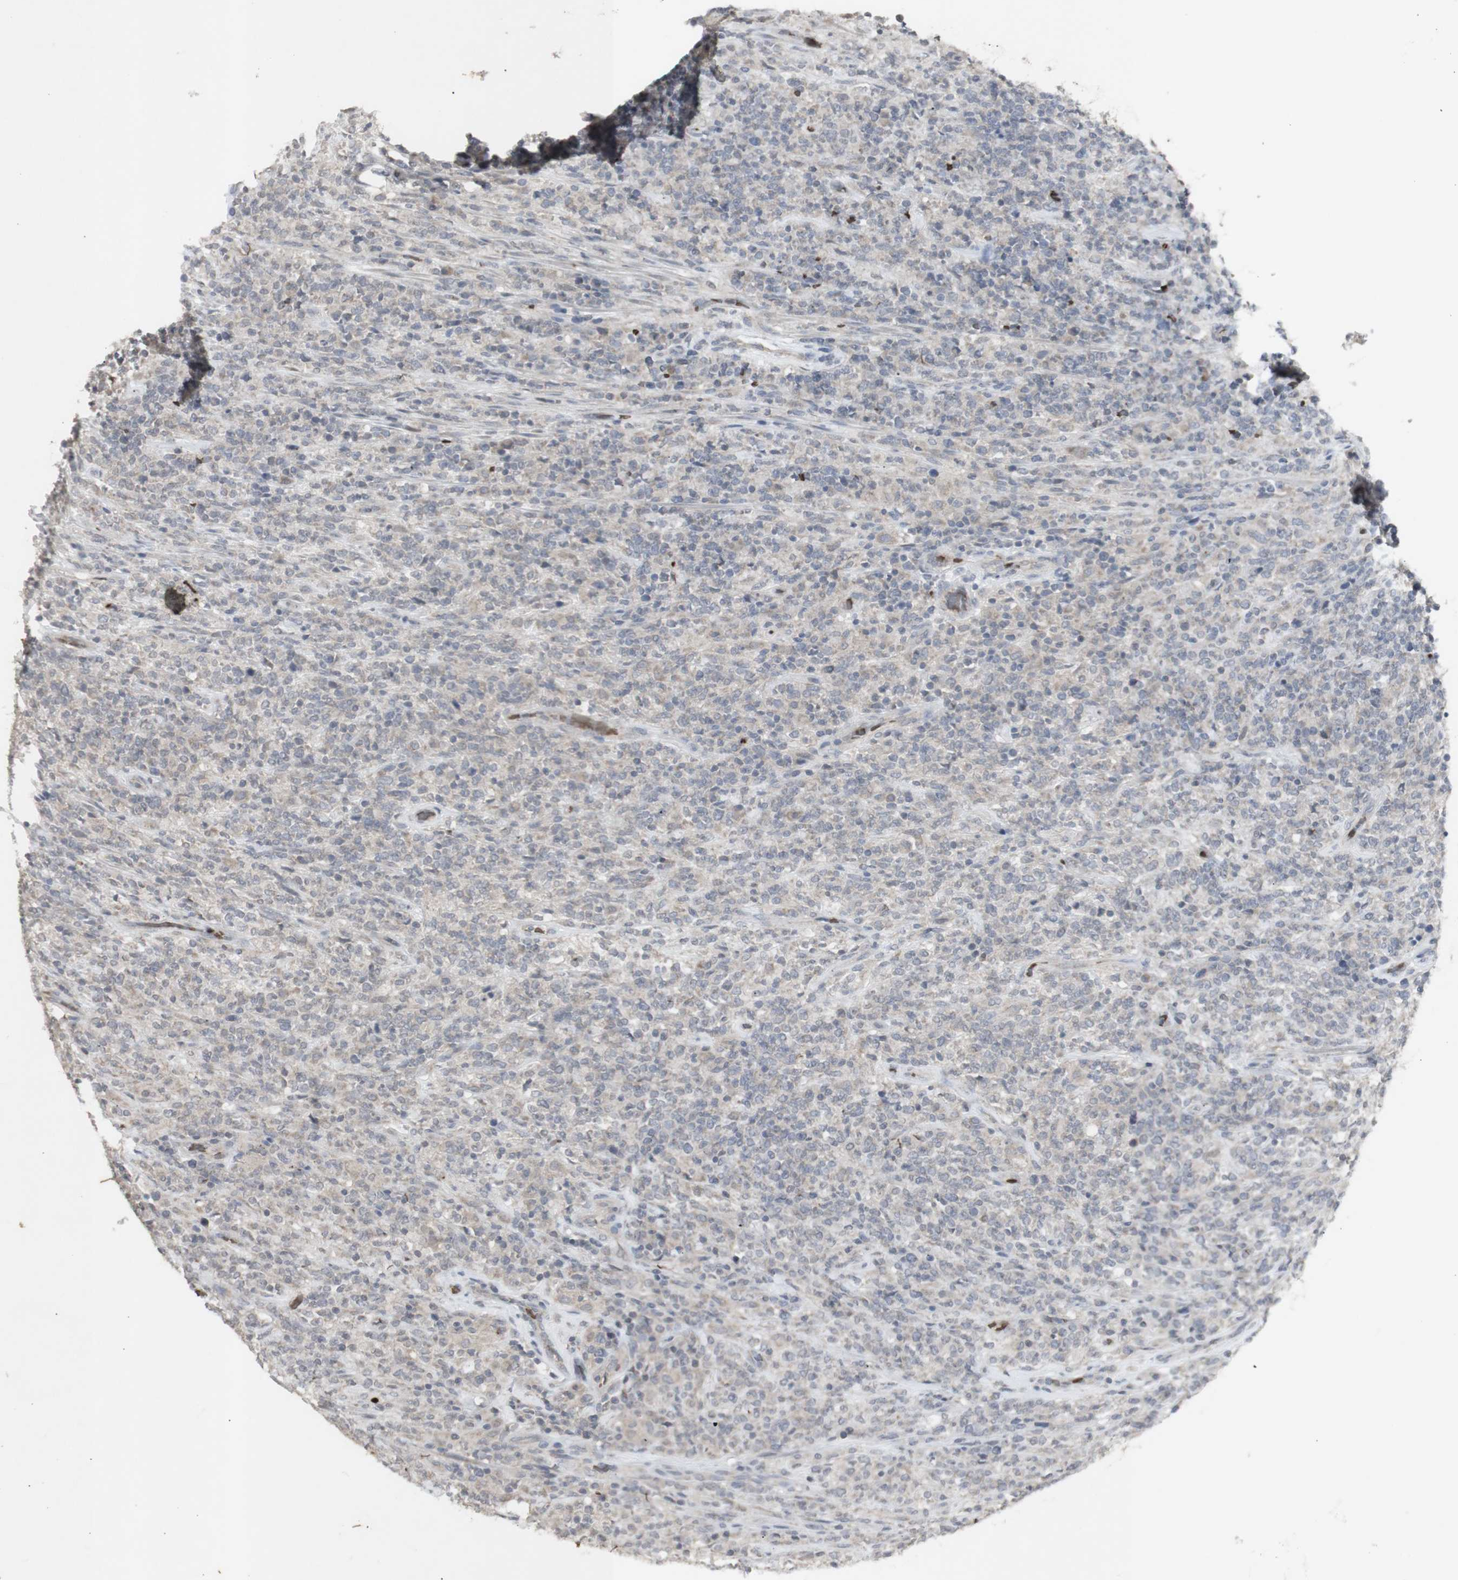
{"staining": {"intensity": "weak", "quantity": ">75%", "location": "cytoplasmic/membranous"}, "tissue": "lymphoma", "cell_type": "Tumor cells", "image_type": "cancer", "snomed": [{"axis": "morphology", "description": "Malignant lymphoma, non-Hodgkin's type, High grade"}, {"axis": "topography", "description": "Soft tissue"}], "caption": "DAB (3,3'-diaminobenzidine) immunohistochemical staining of human high-grade malignant lymphoma, non-Hodgkin's type shows weak cytoplasmic/membranous protein positivity in about >75% of tumor cells. (Brightfield microscopy of DAB IHC at high magnification).", "gene": "INS", "patient": {"sex": "male", "age": 18}}